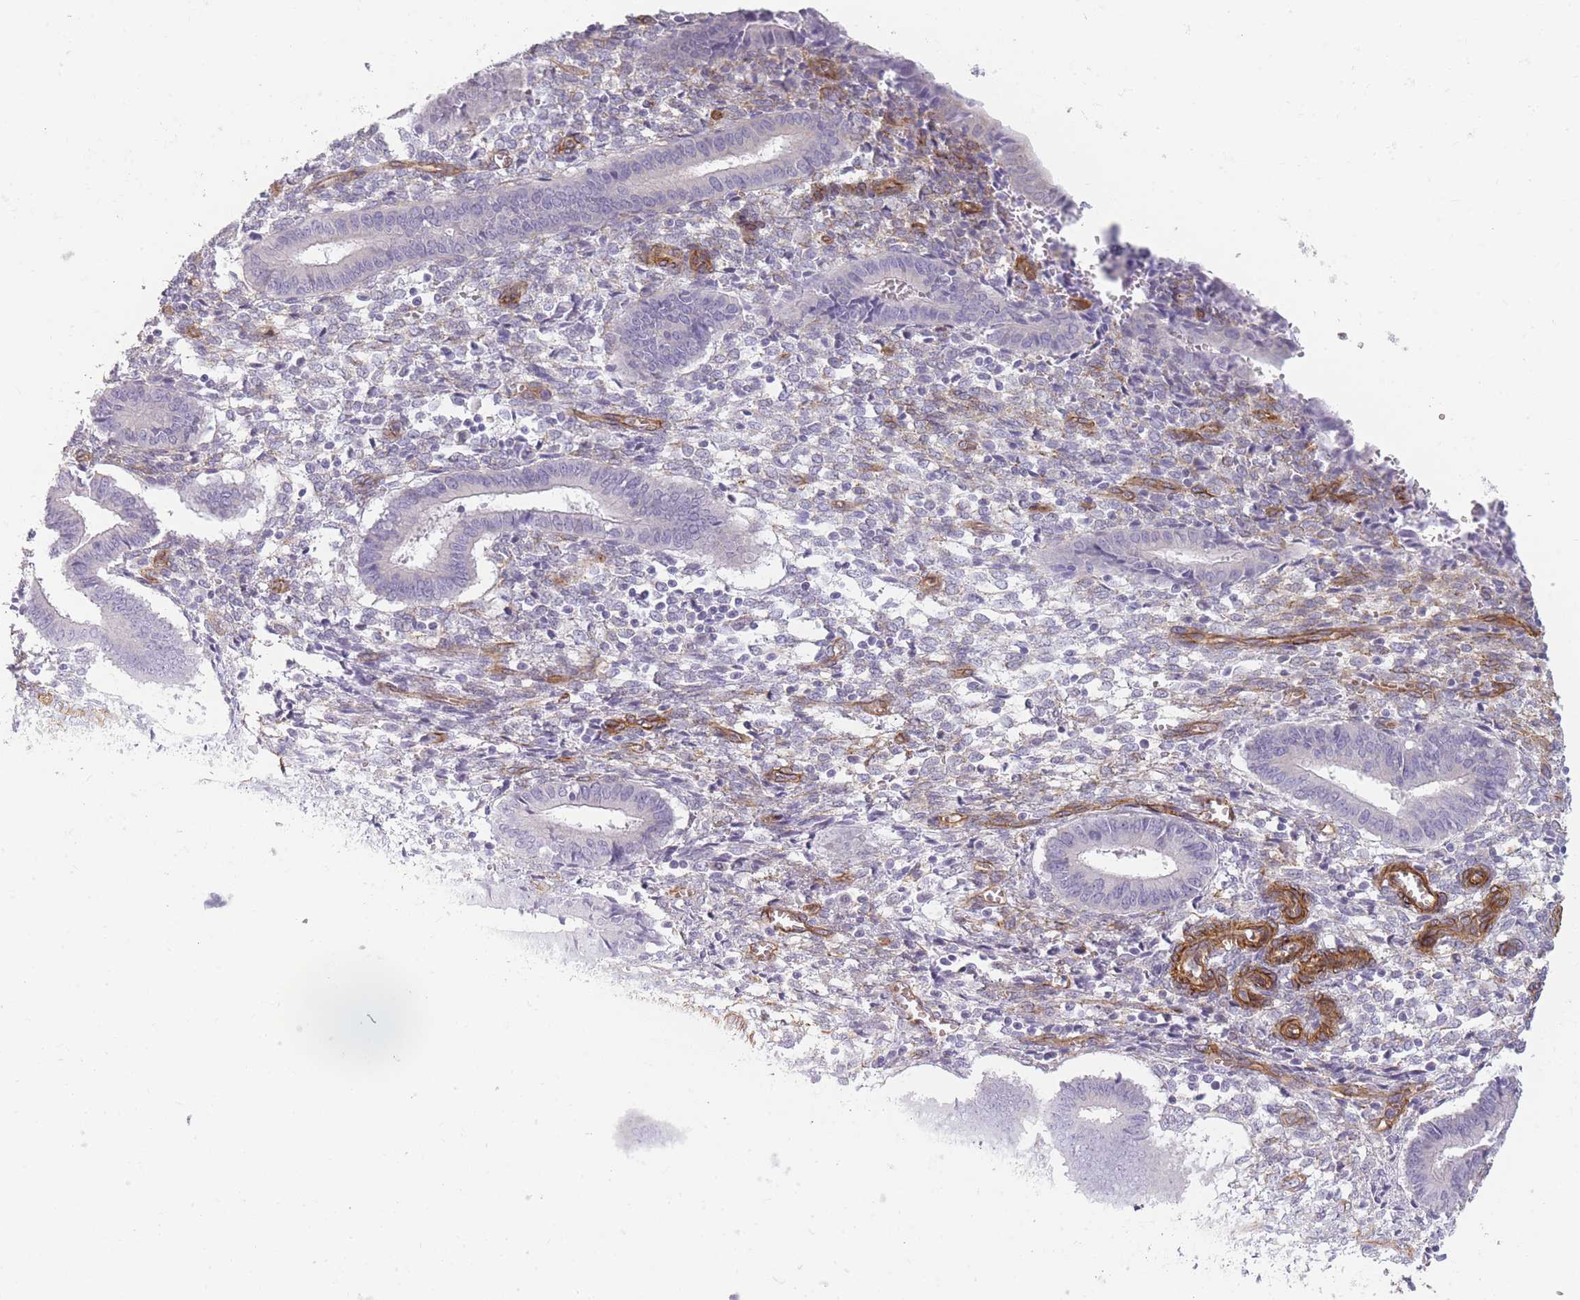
{"staining": {"intensity": "negative", "quantity": "none", "location": "none"}, "tissue": "endometrium", "cell_type": "Cells in endometrial stroma", "image_type": "normal", "snomed": [{"axis": "morphology", "description": "Normal tissue, NOS"}, {"axis": "topography", "description": "Other"}, {"axis": "topography", "description": "Endometrium"}], "caption": "Cells in endometrial stroma are negative for protein expression in unremarkable human endometrium. Nuclei are stained in blue.", "gene": "OR6B2", "patient": {"sex": "female", "age": 44}}